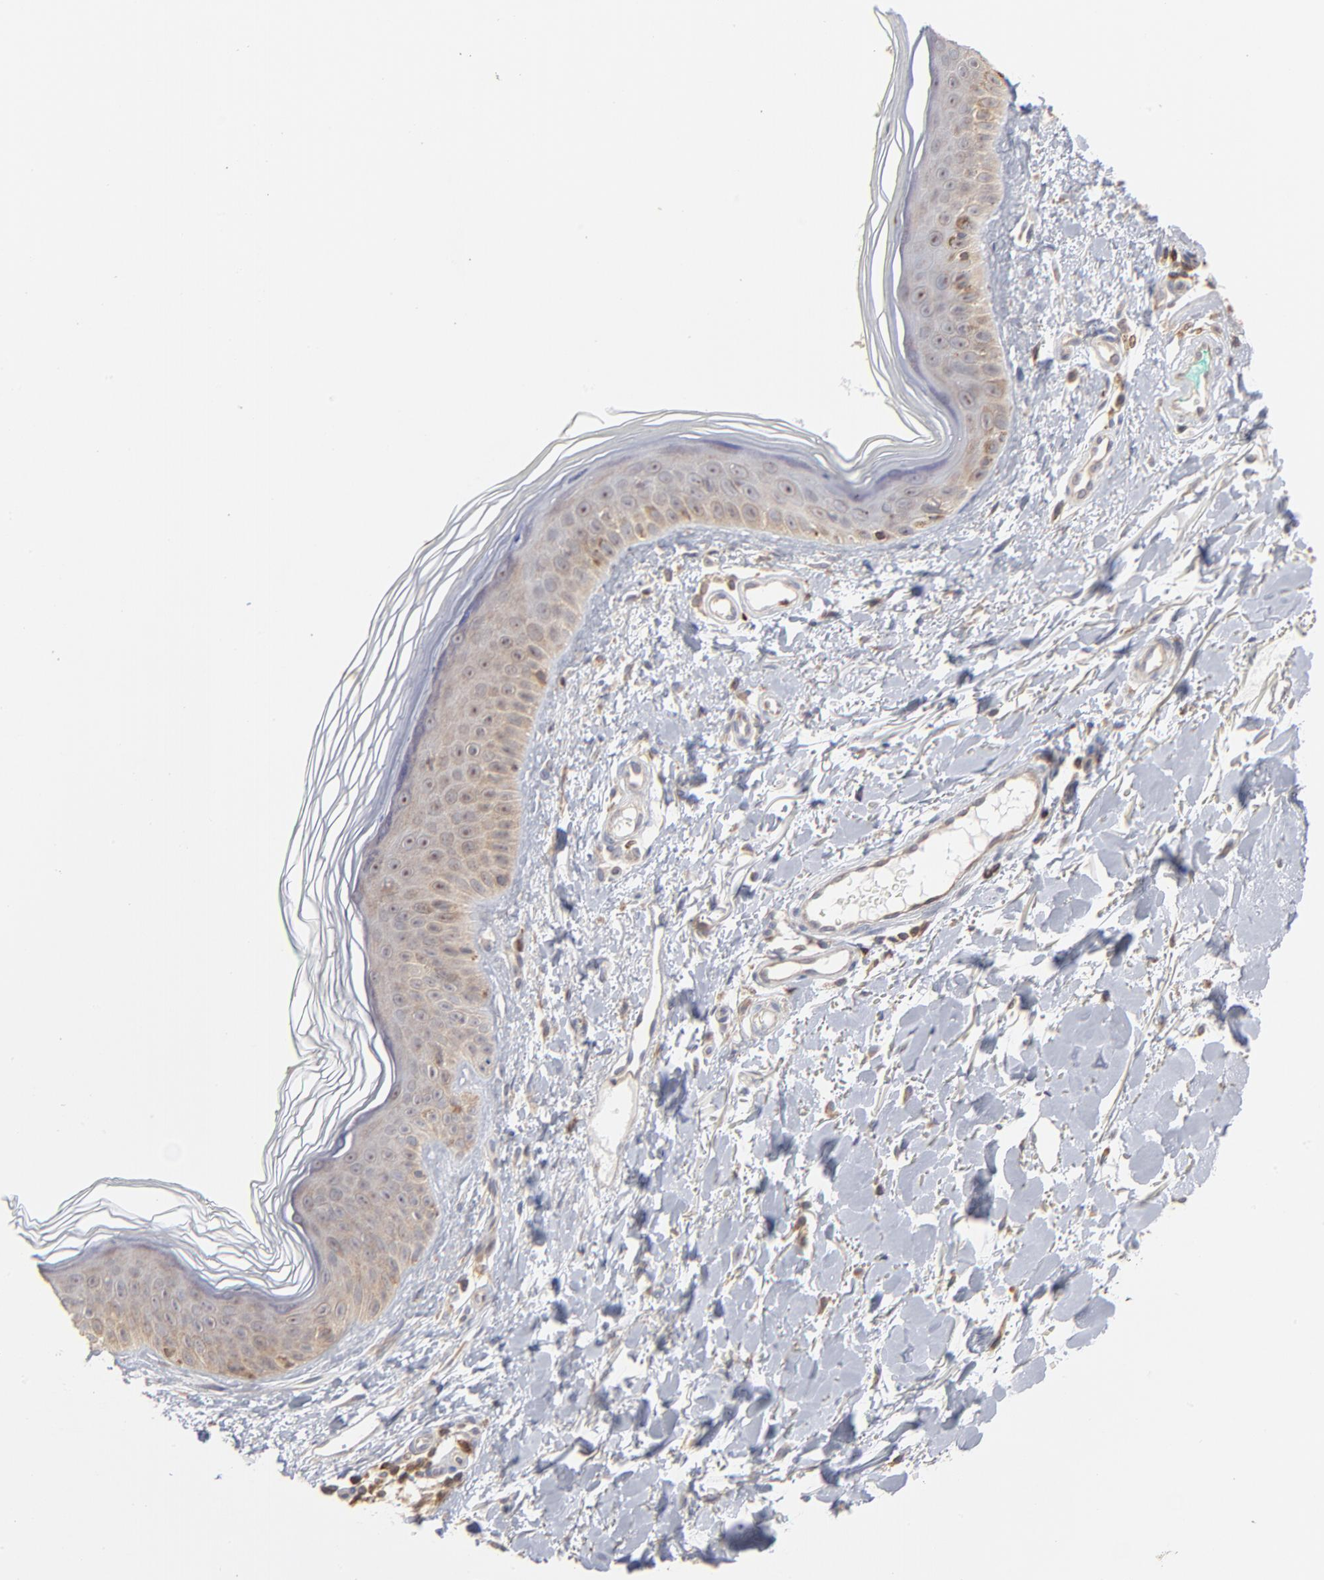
{"staining": {"intensity": "weak", "quantity": "25%-75%", "location": "cytoplasmic/membranous"}, "tissue": "skin", "cell_type": "Fibroblasts", "image_type": "normal", "snomed": [{"axis": "morphology", "description": "Normal tissue, NOS"}, {"axis": "topography", "description": "Skin"}], "caption": "Immunohistochemical staining of benign skin shows weak cytoplasmic/membranous protein positivity in about 25%-75% of fibroblasts.", "gene": "RNF213", "patient": {"sex": "male", "age": 71}}